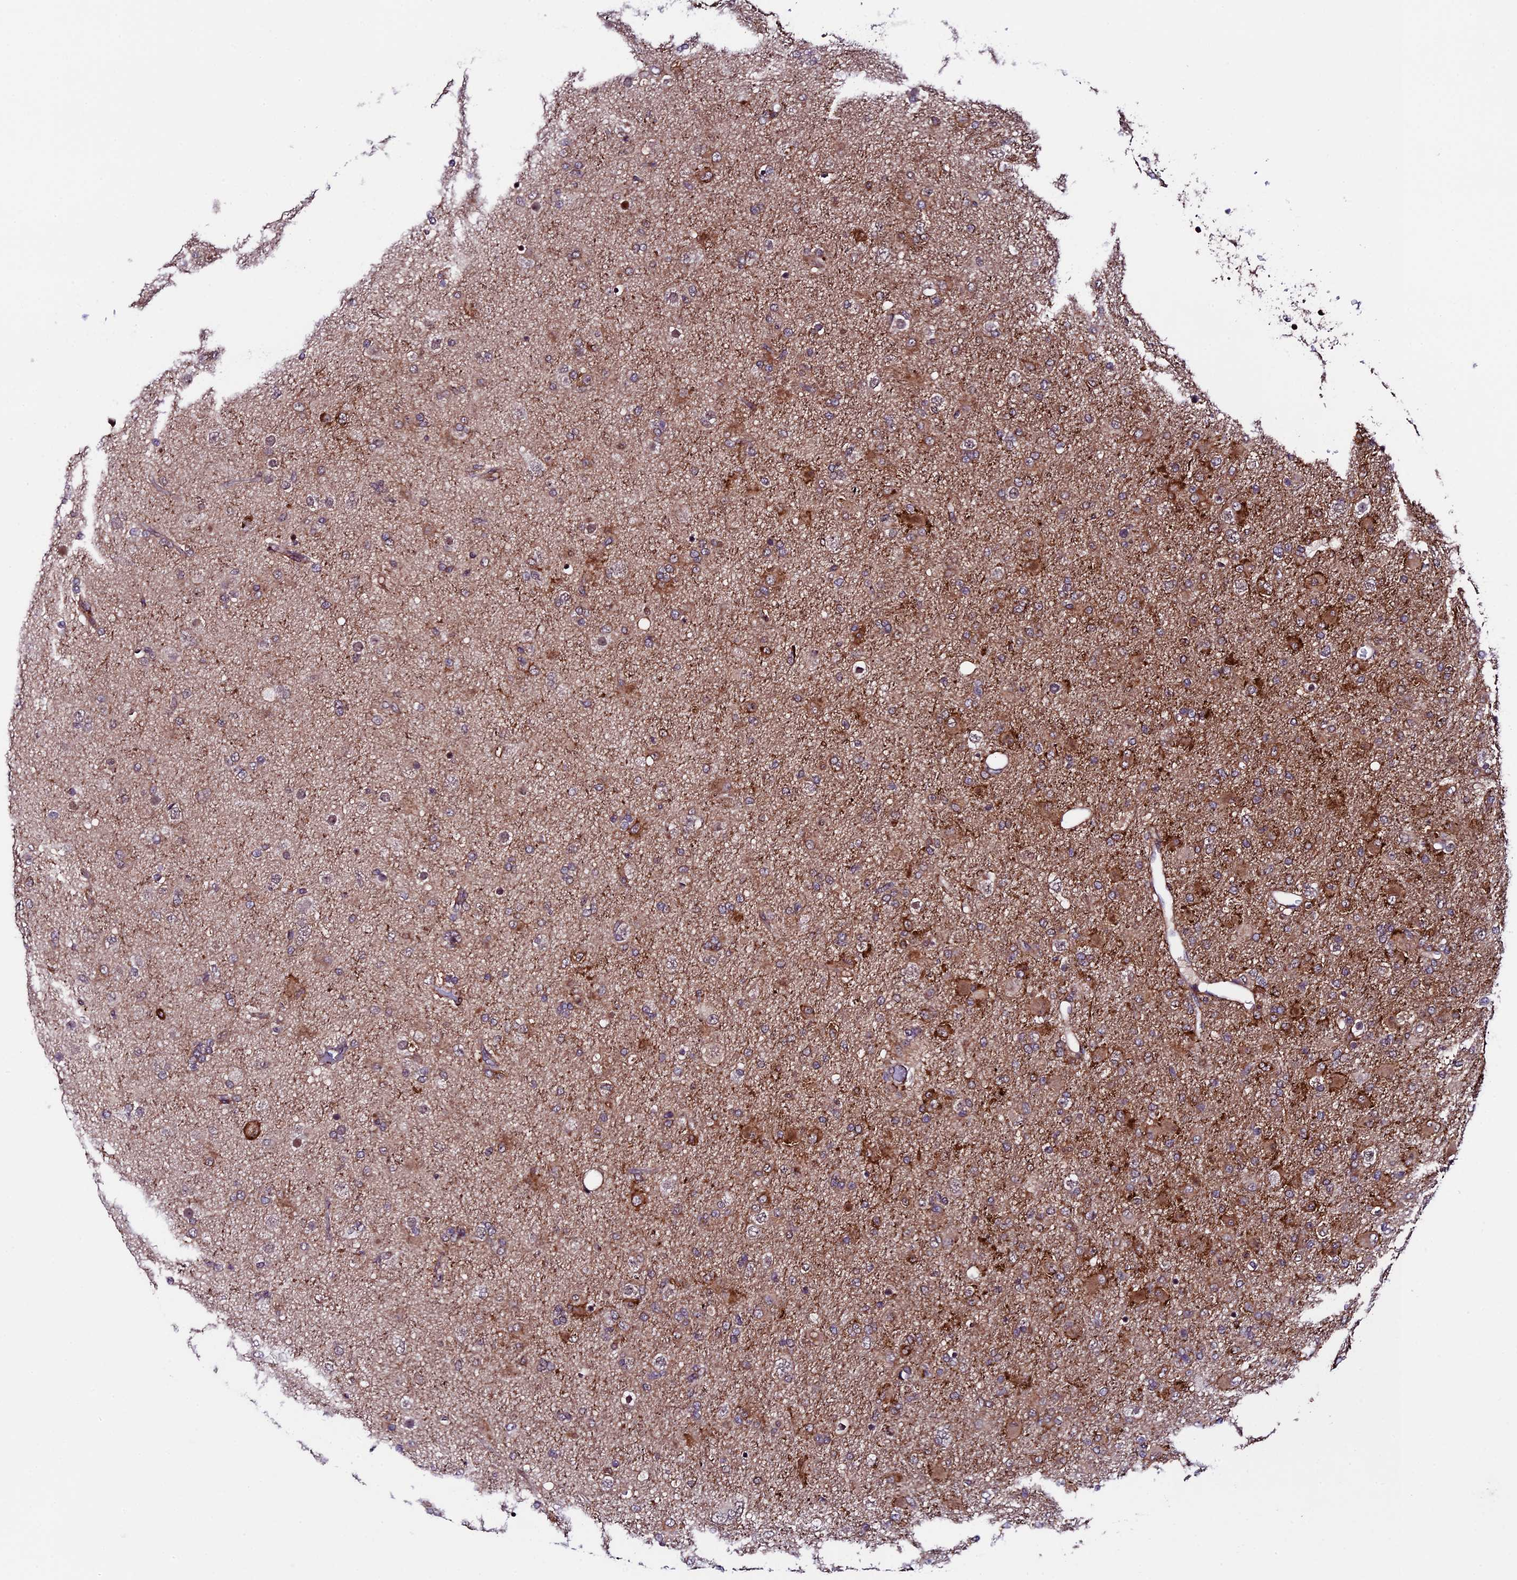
{"staining": {"intensity": "negative", "quantity": "none", "location": "none"}, "tissue": "glioma", "cell_type": "Tumor cells", "image_type": "cancer", "snomed": [{"axis": "morphology", "description": "Glioma, malignant, Low grade"}, {"axis": "topography", "description": "Brain"}], "caption": "A photomicrograph of glioma stained for a protein reveals no brown staining in tumor cells.", "gene": "SIPA1L3", "patient": {"sex": "male", "age": 65}}